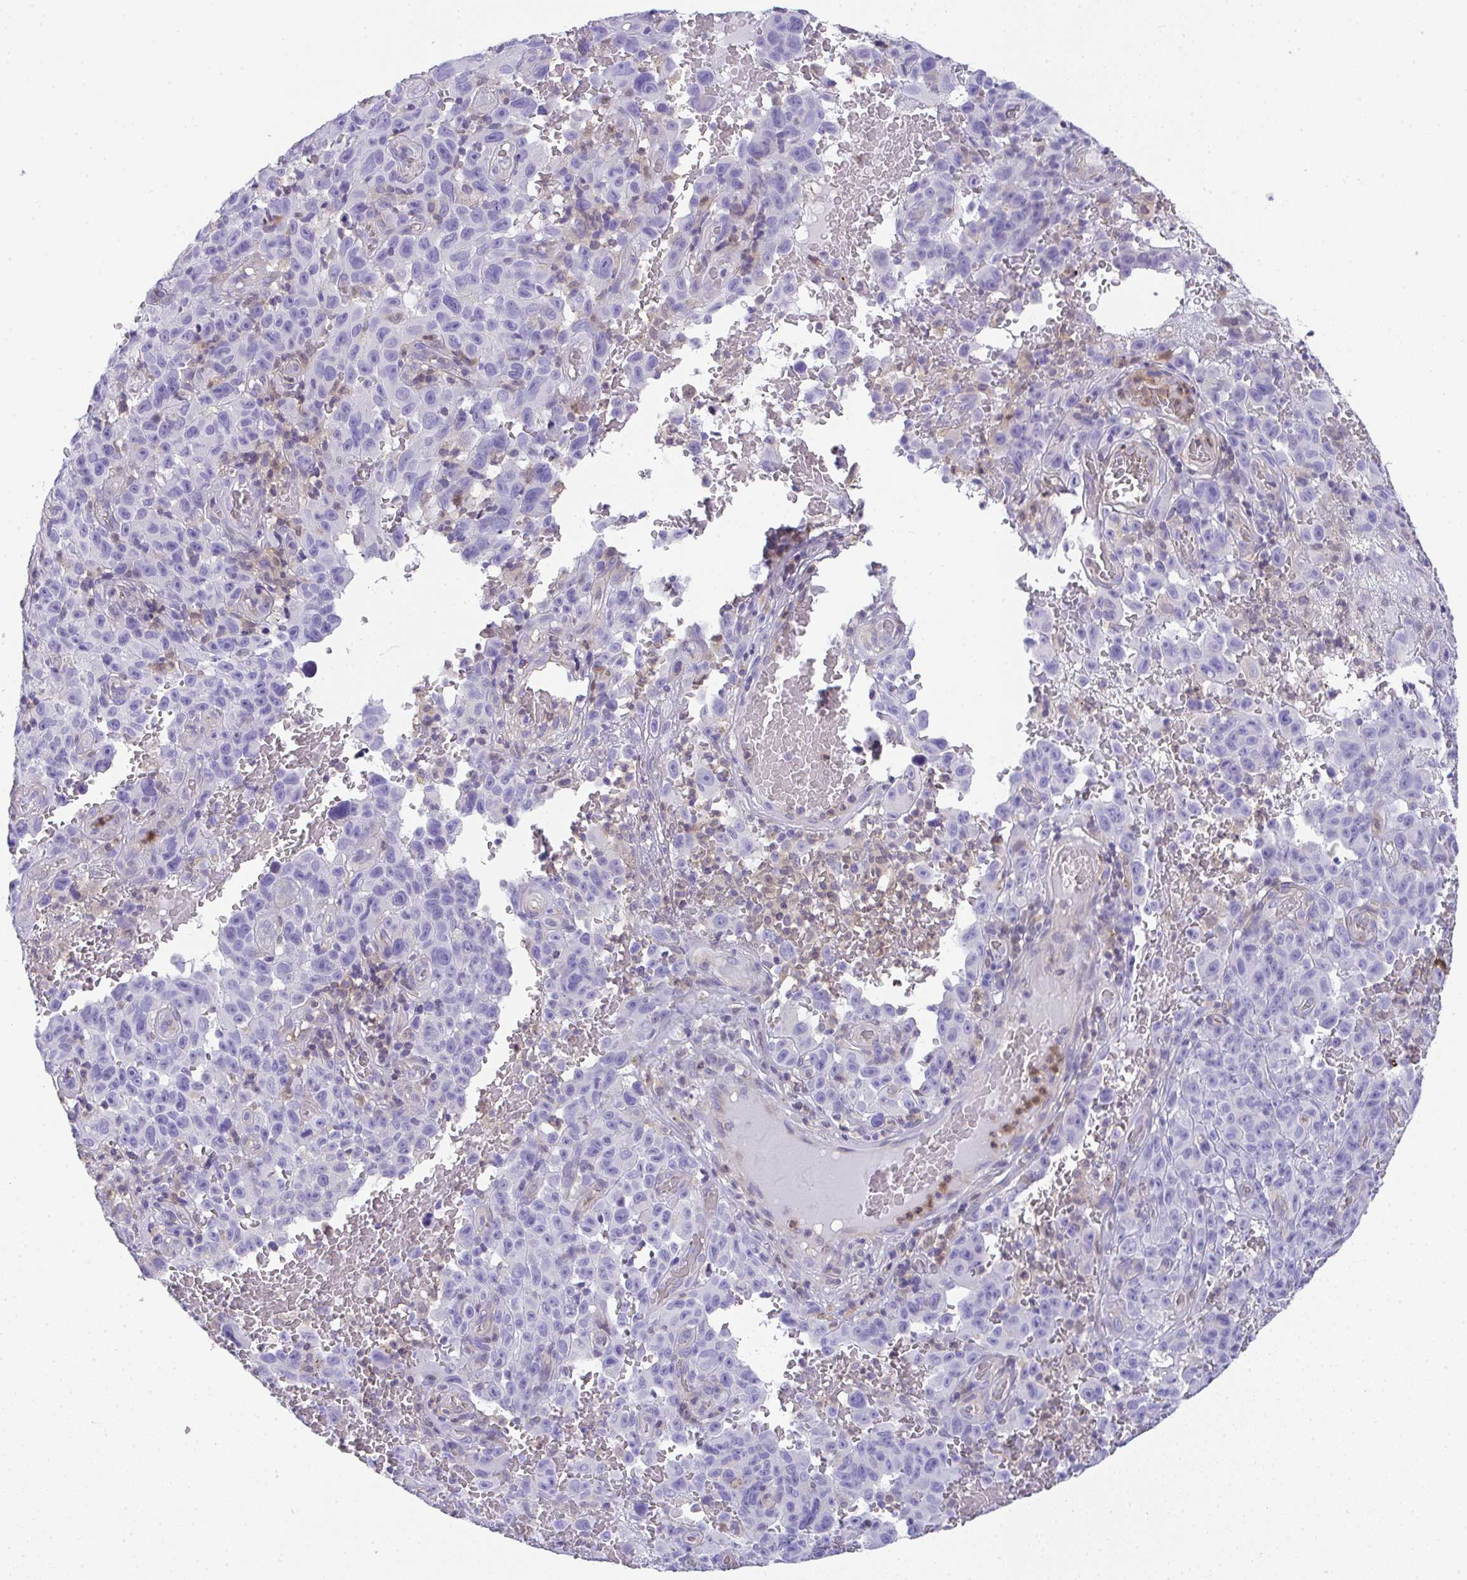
{"staining": {"intensity": "negative", "quantity": "none", "location": "none"}, "tissue": "melanoma", "cell_type": "Tumor cells", "image_type": "cancer", "snomed": [{"axis": "morphology", "description": "Malignant melanoma, NOS"}, {"axis": "topography", "description": "Skin"}], "caption": "Protein analysis of melanoma shows no significant expression in tumor cells.", "gene": "TNFAIP8", "patient": {"sex": "female", "age": 82}}